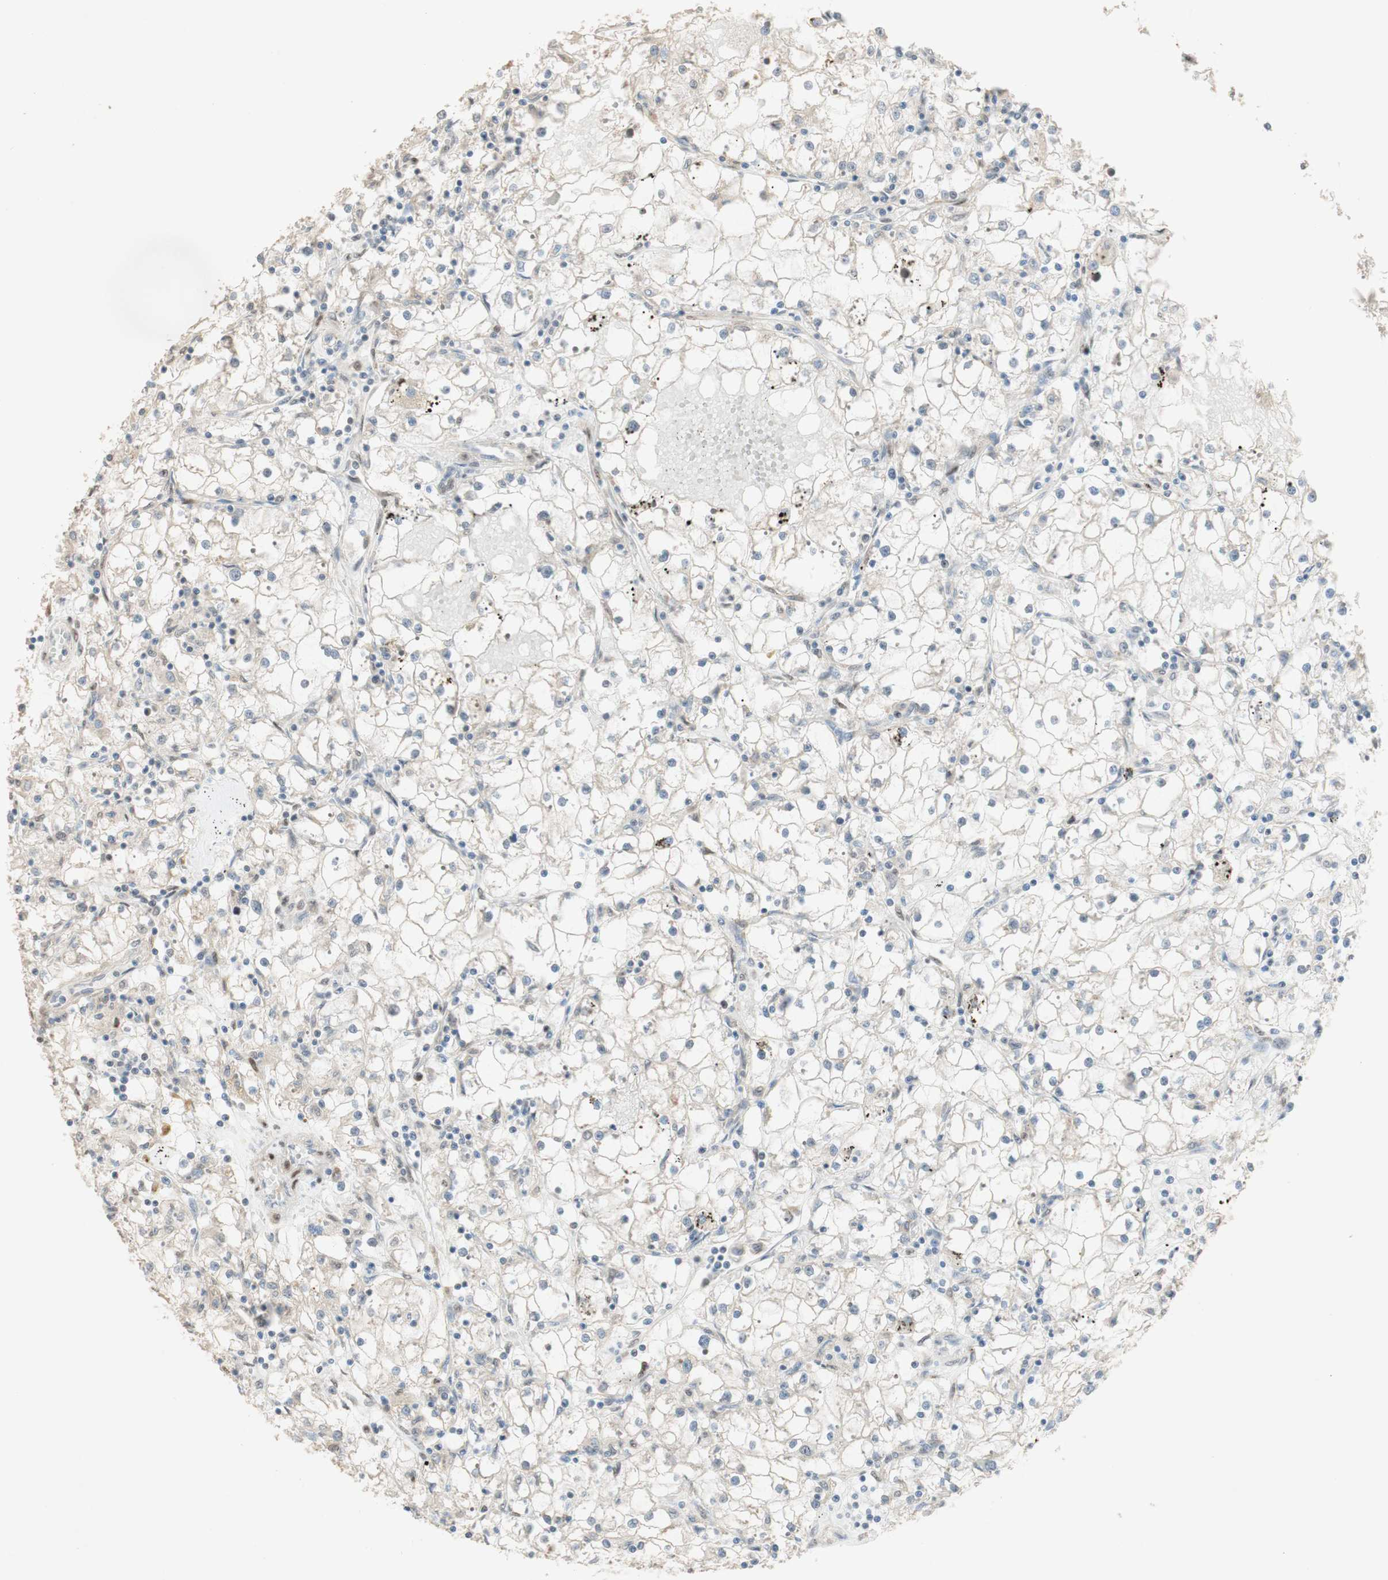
{"staining": {"intensity": "negative", "quantity": "none", "location": "none"}, "tissue": "renal cancer", "cell_type": "Tumor cells", "image_type": "cancer", "snomed": [{"axis": "morphology", "description": "Adenocarcinoma, NOS"}, {"axis": "topography", "description": "Kidney"}], "caption": "Immunohistochemistry photomicrograph of renal cancer (adenocarcinoma) stained for a protein (brown), which exhibits no positivity in tumor cells.", "gene": "FOXP1", "patient": {"sex": "male", "age": 56}}